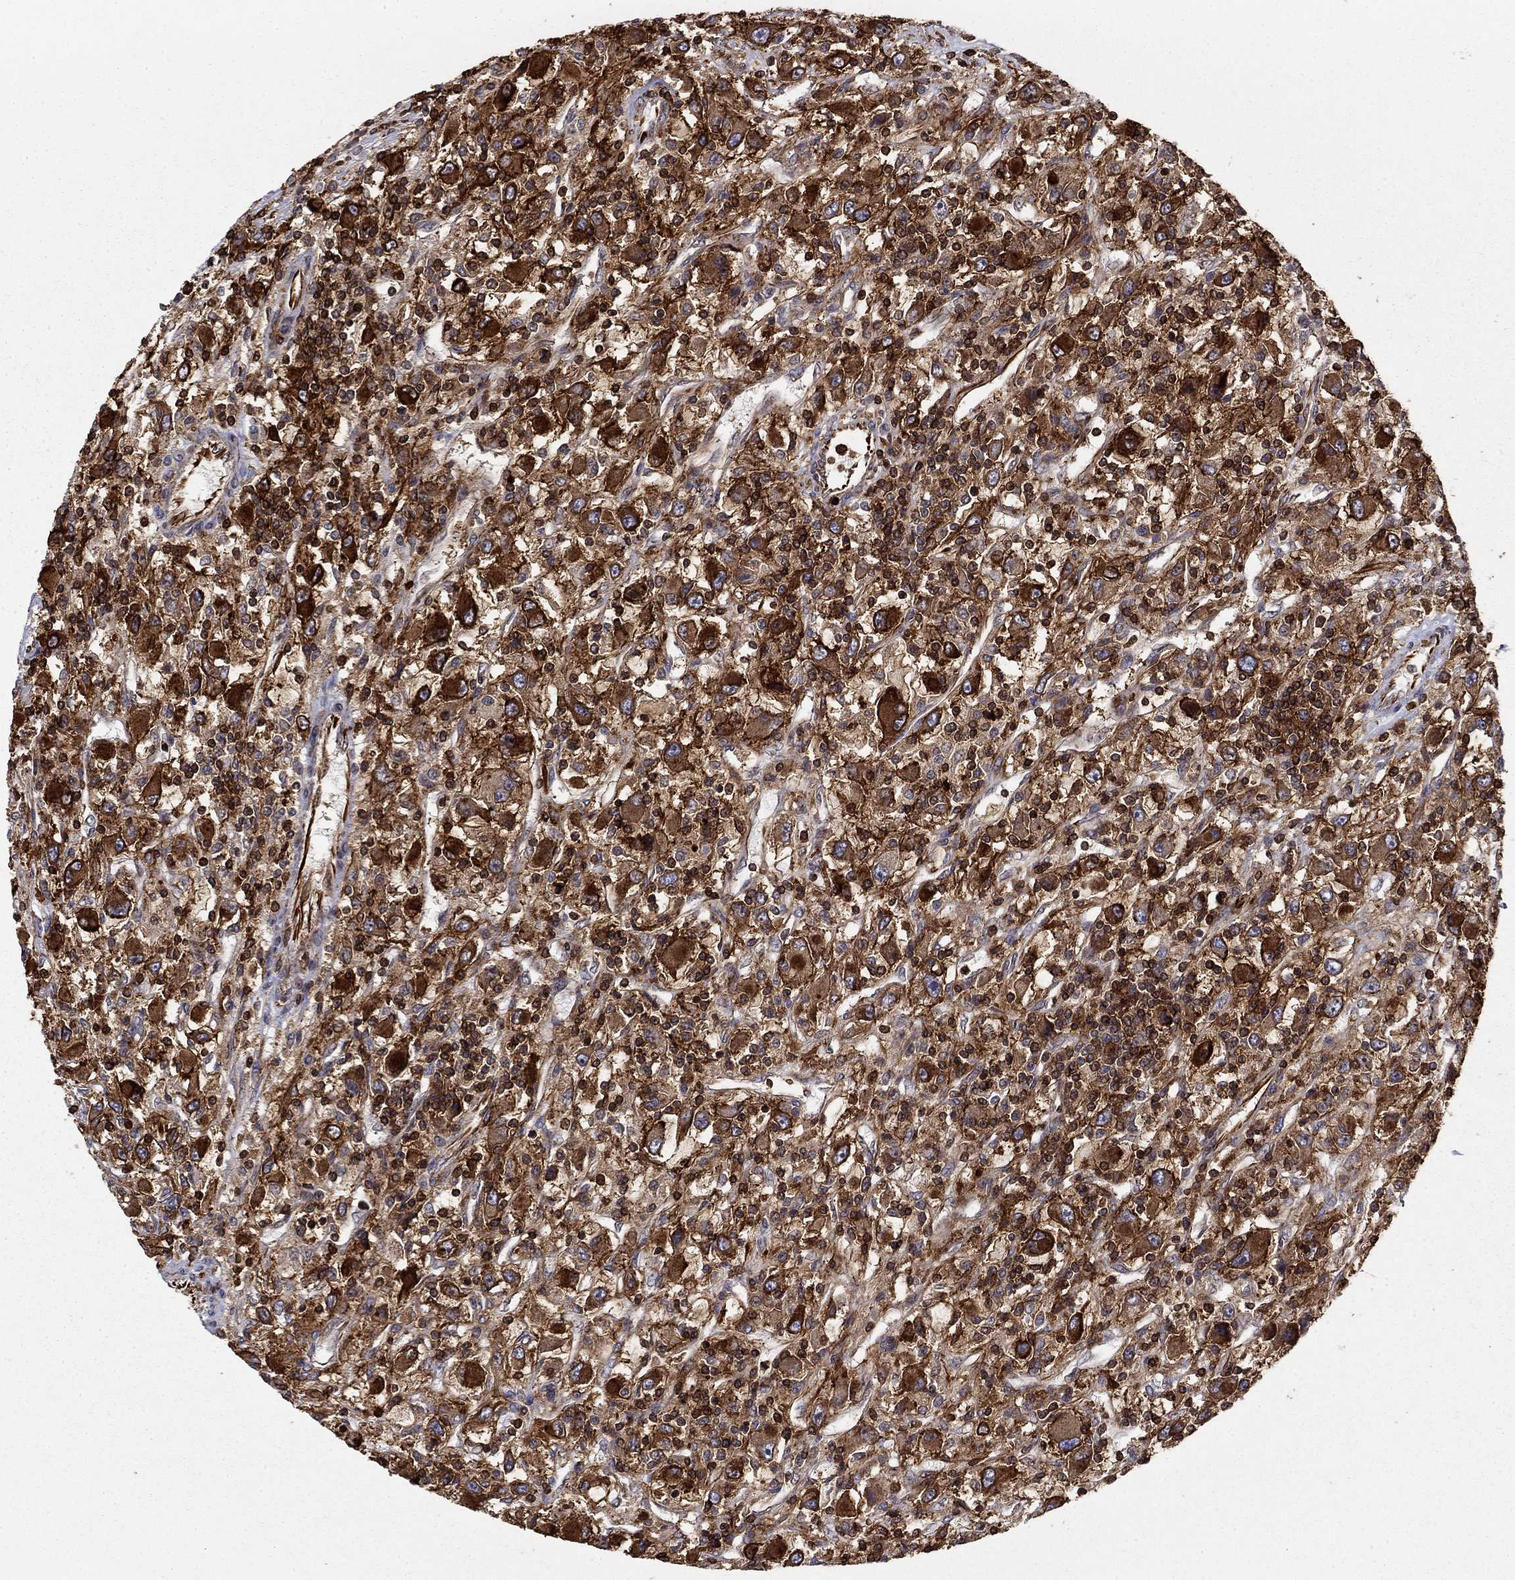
{"staining": {"intensity": "strong", "quantity": ">75%", "location": "cytoplasmic/membranous"}, "tissue": "renal cancer", "cell_type": "Tumor cells", "image_type": "cancer", "snomed": [{"axis": "morphology", "description": "Adenocarcinoma, NOS"}, {"axis": "topography", "description": "Kidney"}], "caption": "Renal cancer (adenocarcinoma) stained with a brown dye exhibits strong cytoplasmic/membranous positive positivity in approximately >75% of tumor cells.", "gene": "ADM", "patient": {"sex": "female", "age": 67}}